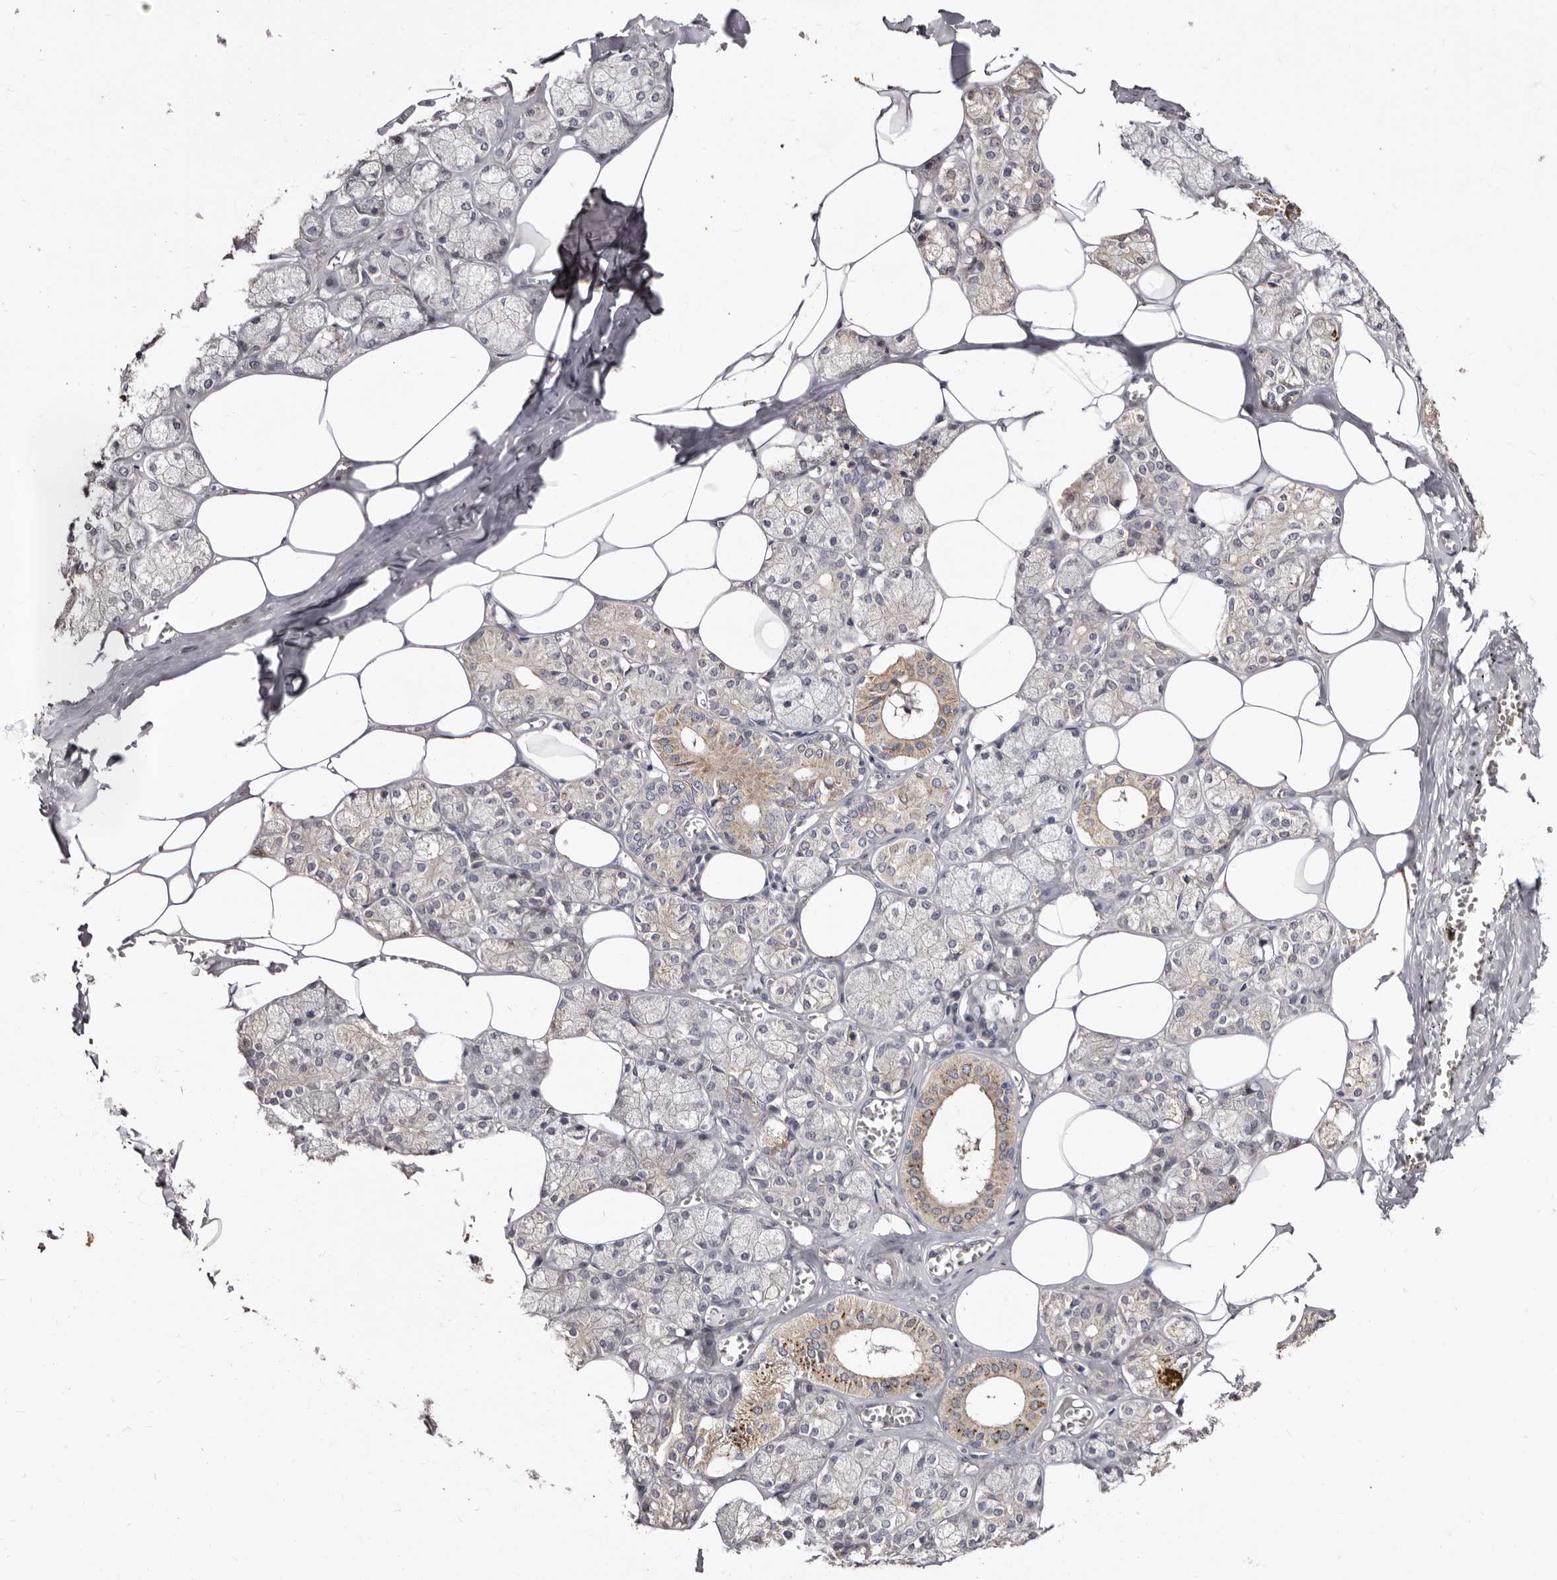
{"staining": {"intensity": "moderate", "quantity": "<25%", "location": "cytoplasmic/membranous"}, "tissue": "salivary gland", "cell_type": "Glandular cells", "image_type": "normal", "snomed": [{"axis": "morphology", "description": "Normal tissue, NOS"}, {"axis": "topography", "description": "Salivary gland"}], "caption": "High-power microscopy captured an immunohistochemistry (IHC) micrograph of benign salivary gland, revealing moderate cytoplasmic/membranous expression in about <25% of glandular cells.", "gene": "PTAFR", "patient": {"sex": "male", "age": 62}}